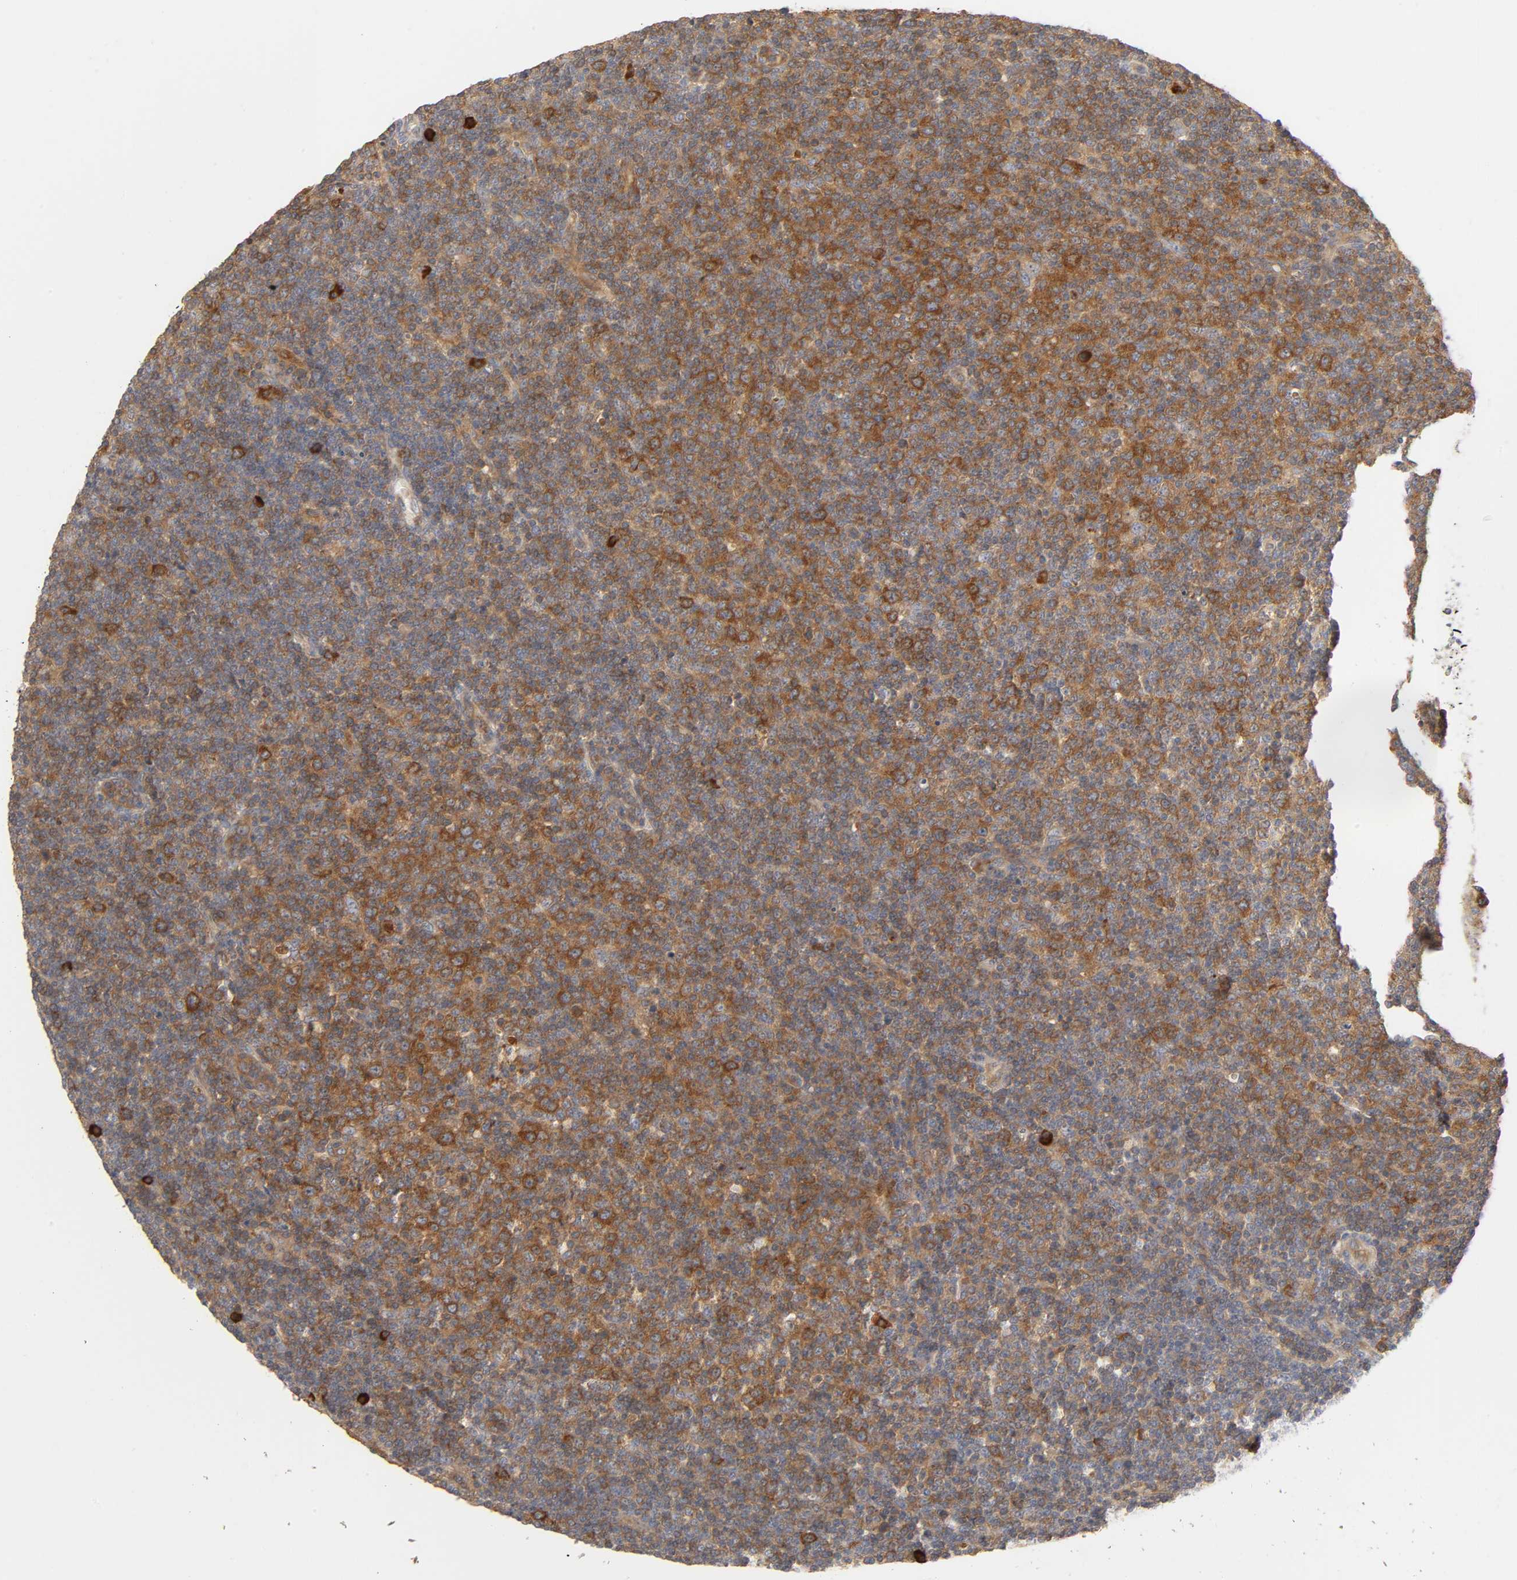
{"staining": {"intensity": "moderate", "quantity": ">75%", "location": "cytoplasmic/membranous"}, "tissue": "lymphoma", "cell_type": "Tumor cells", "image_type": "cancer", "snomed": [{"axis": "morphology", "description": "Malignant lymphoma, non-Hodgkin's type, Low grade"}, {"axis": "topography", "description": "Lymph node"}], "caption": "A medium amount of moderate cytoplasmic/membranous positivity is appreciated in approximately >75% of tumor cells in low-grade malignant lymphoma, non-Hodgkin's type tissue.", "gene": "SCHIP1", "patient": {"sex": "male", "age": 70}}